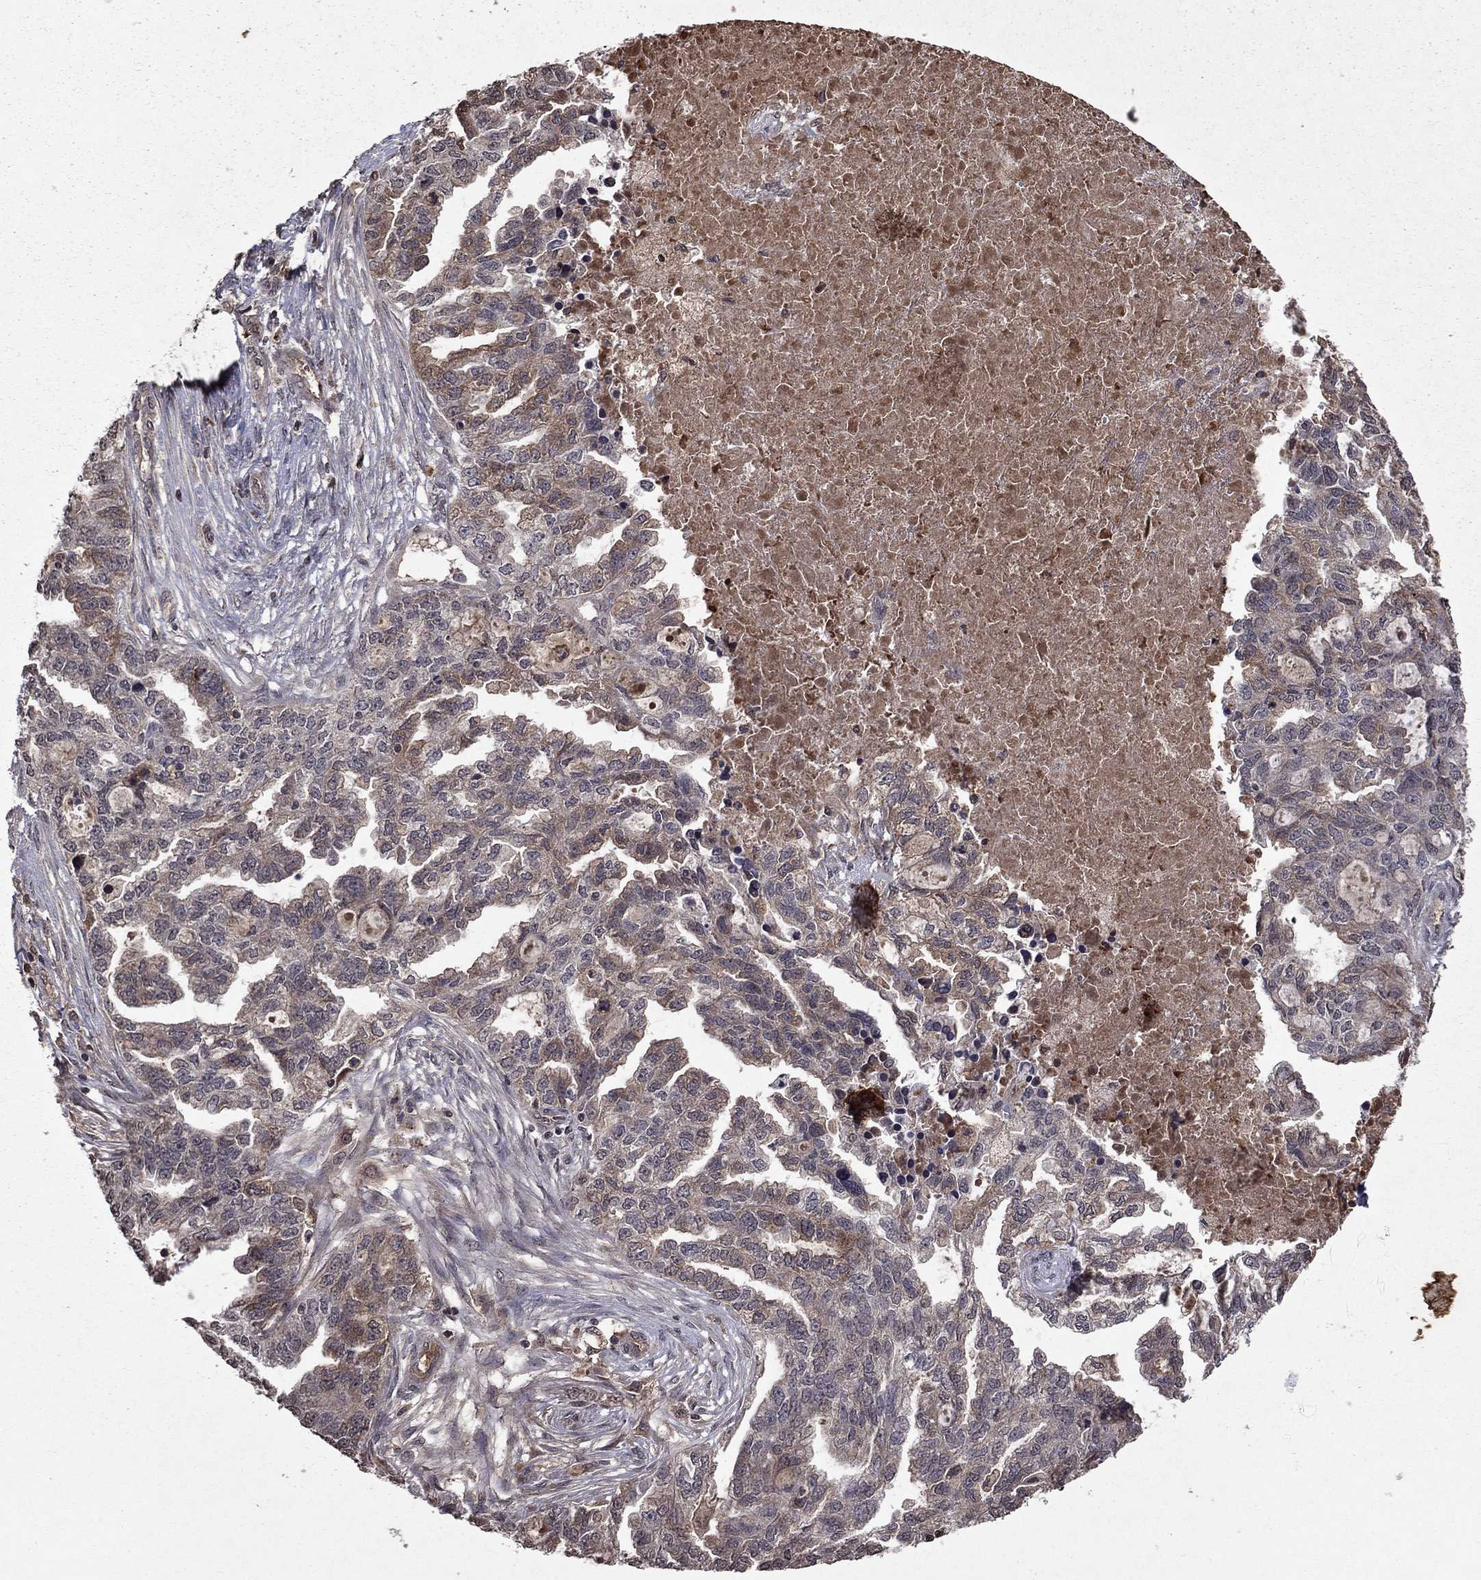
{"staining": {"intensity": "moderate", "quantity": "25%-75%", "location": "cytoplasmic/membranous"}, "tissue": "ovarian cancer", "cell_type": "Tumor cells", "image_type": "cancer", "snomed": [{"axis": "morphology", "description": "Cystadenocarcinoma, serous, NOS"}, {"axis": "topography", "description": "Ovary"}], "caption": "Protein staining of serous cystadenocarcinoma (ovarian) tissue reveals moderate cytoplasmic/membranous staining in about 25%-75% of tumor cells.", "gene": "NLGN1", "patient": {"sex": "female", "age": 51}}